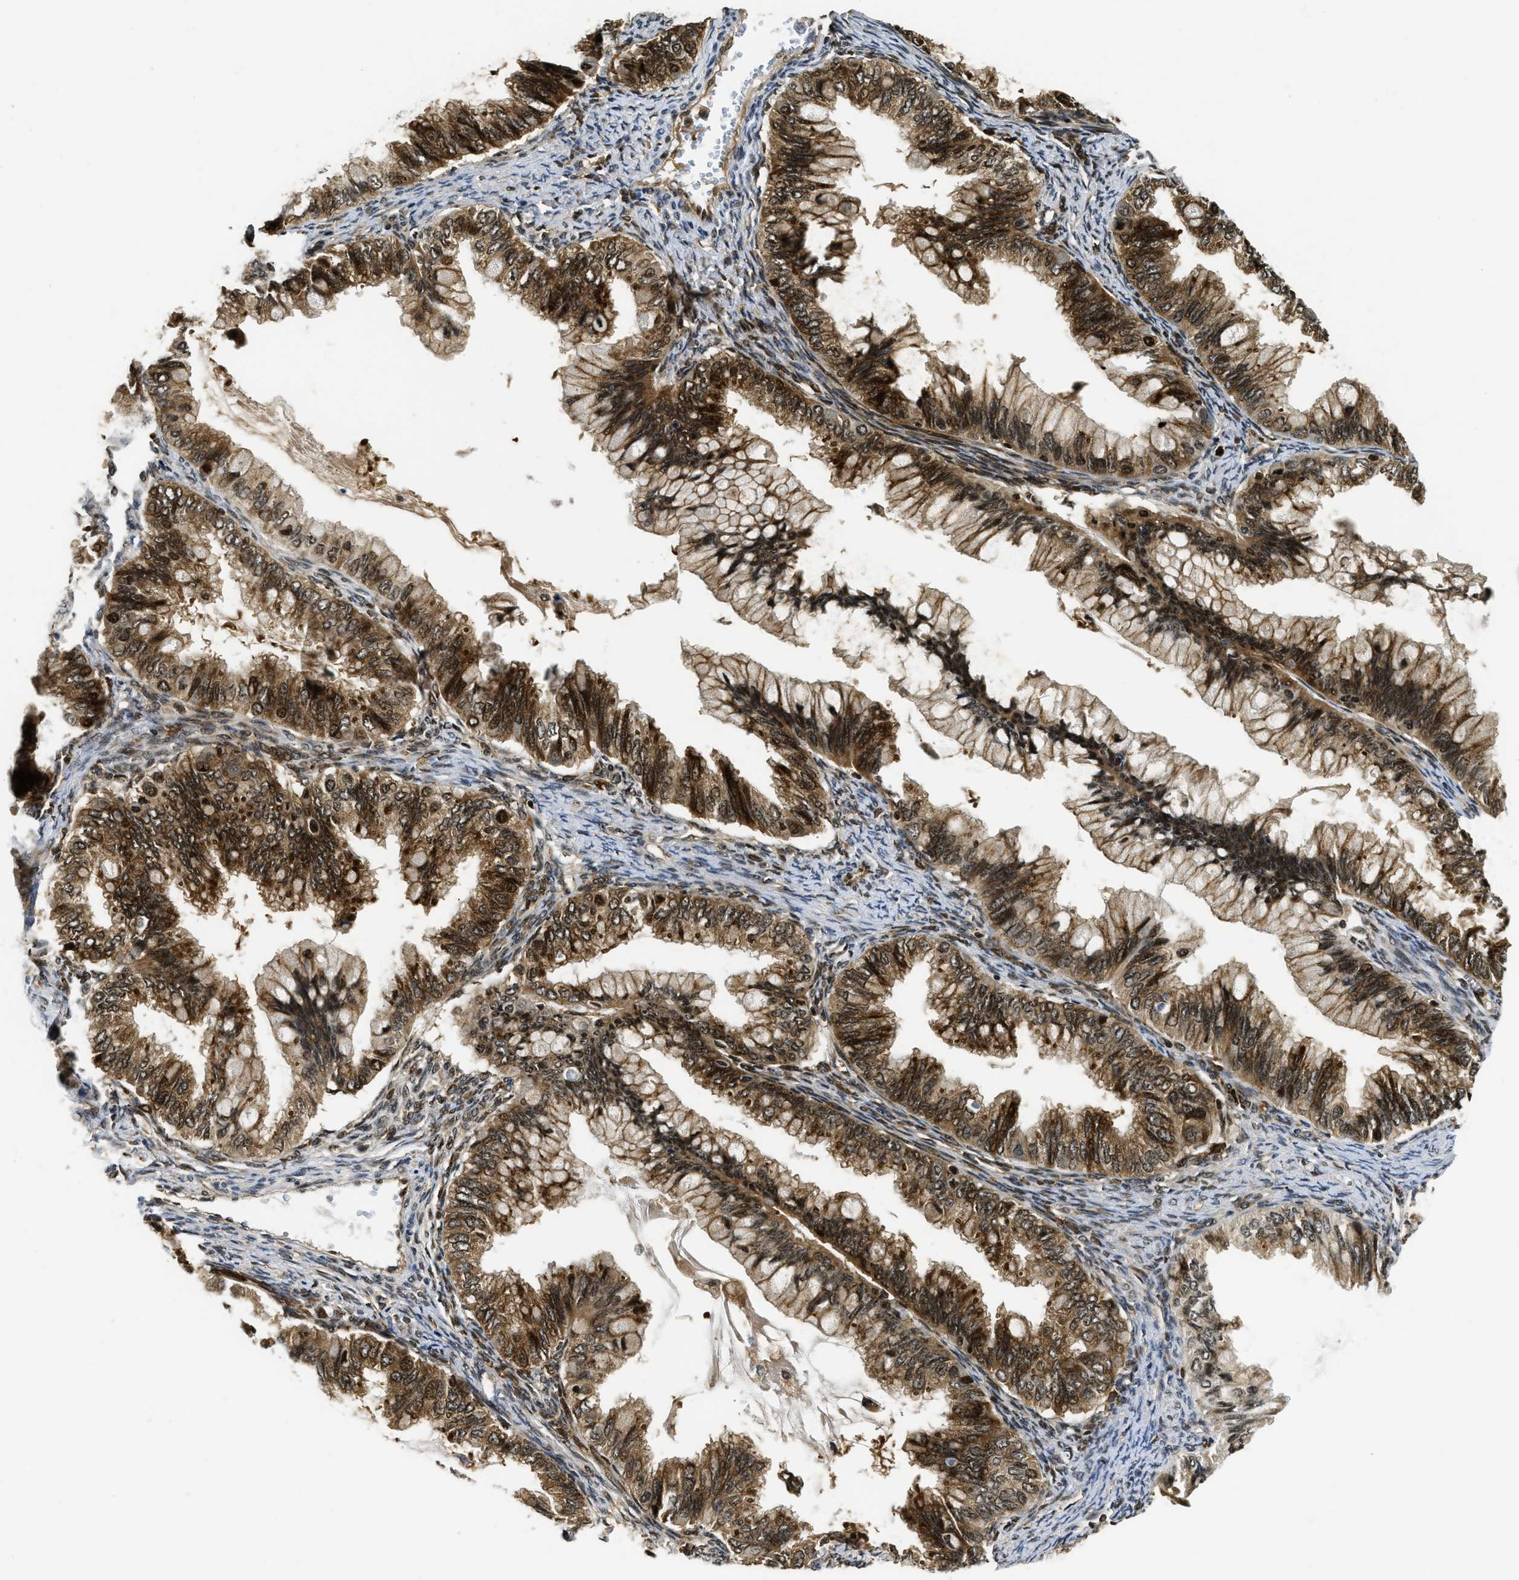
{"staining": {"intensity": "strong", "quantity": ">75%", "location": "cytoplasmic/membranous,nuclear"}, "tissue": "ovarian cancer", "cell_type": "Tumor cells", "image_type": "cancer", "snomed": [{"axis": "morphology", "description": "Cystadenocarcinoma, mucinous, NOS"}, {"axis": "topography", "description": "Ovary"}], "caption": "Protein expression analysis of human ovarian cancer (mucinous cystadenocarcinoma) reveals strong cytoplasmic/membranous and nuclear staining in about >75% of tumor cells.", "gene": "ADSL", "patient": {"sex": "female", "age": 80}}